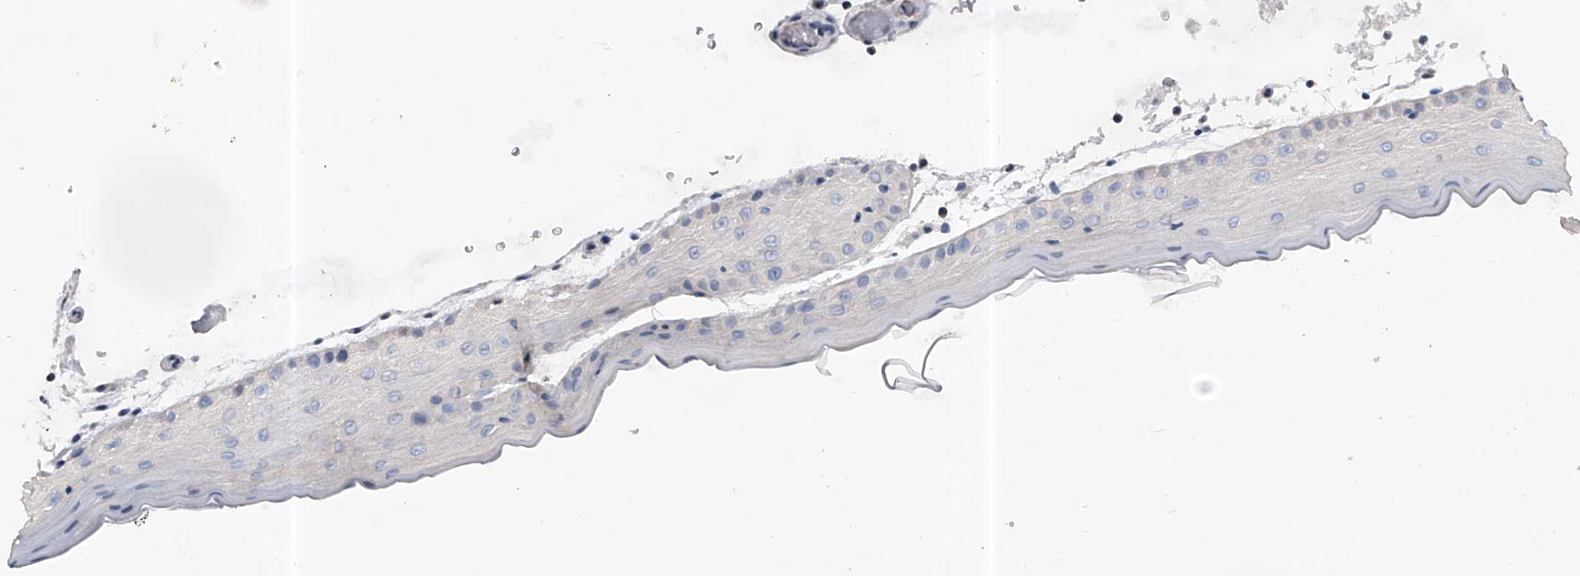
{"staining": {"intensity": "negative", "quantity": "none", "location": "none"}, "tissue": "oral mucosa", "cell_type": "Squamous epithelial cells", "image_type": "normal", "snomed": [{"axis": "morphology", "description": "Normal tissue, NOS"}, {"axis": "topography", "description": "Oral tissue"}], "caption": "IHC of normal oral mucosa displays no positivity in squamous epithelial cells.", "gene": "PPP5C", "patient": {"sex": "male", "age": 13}}